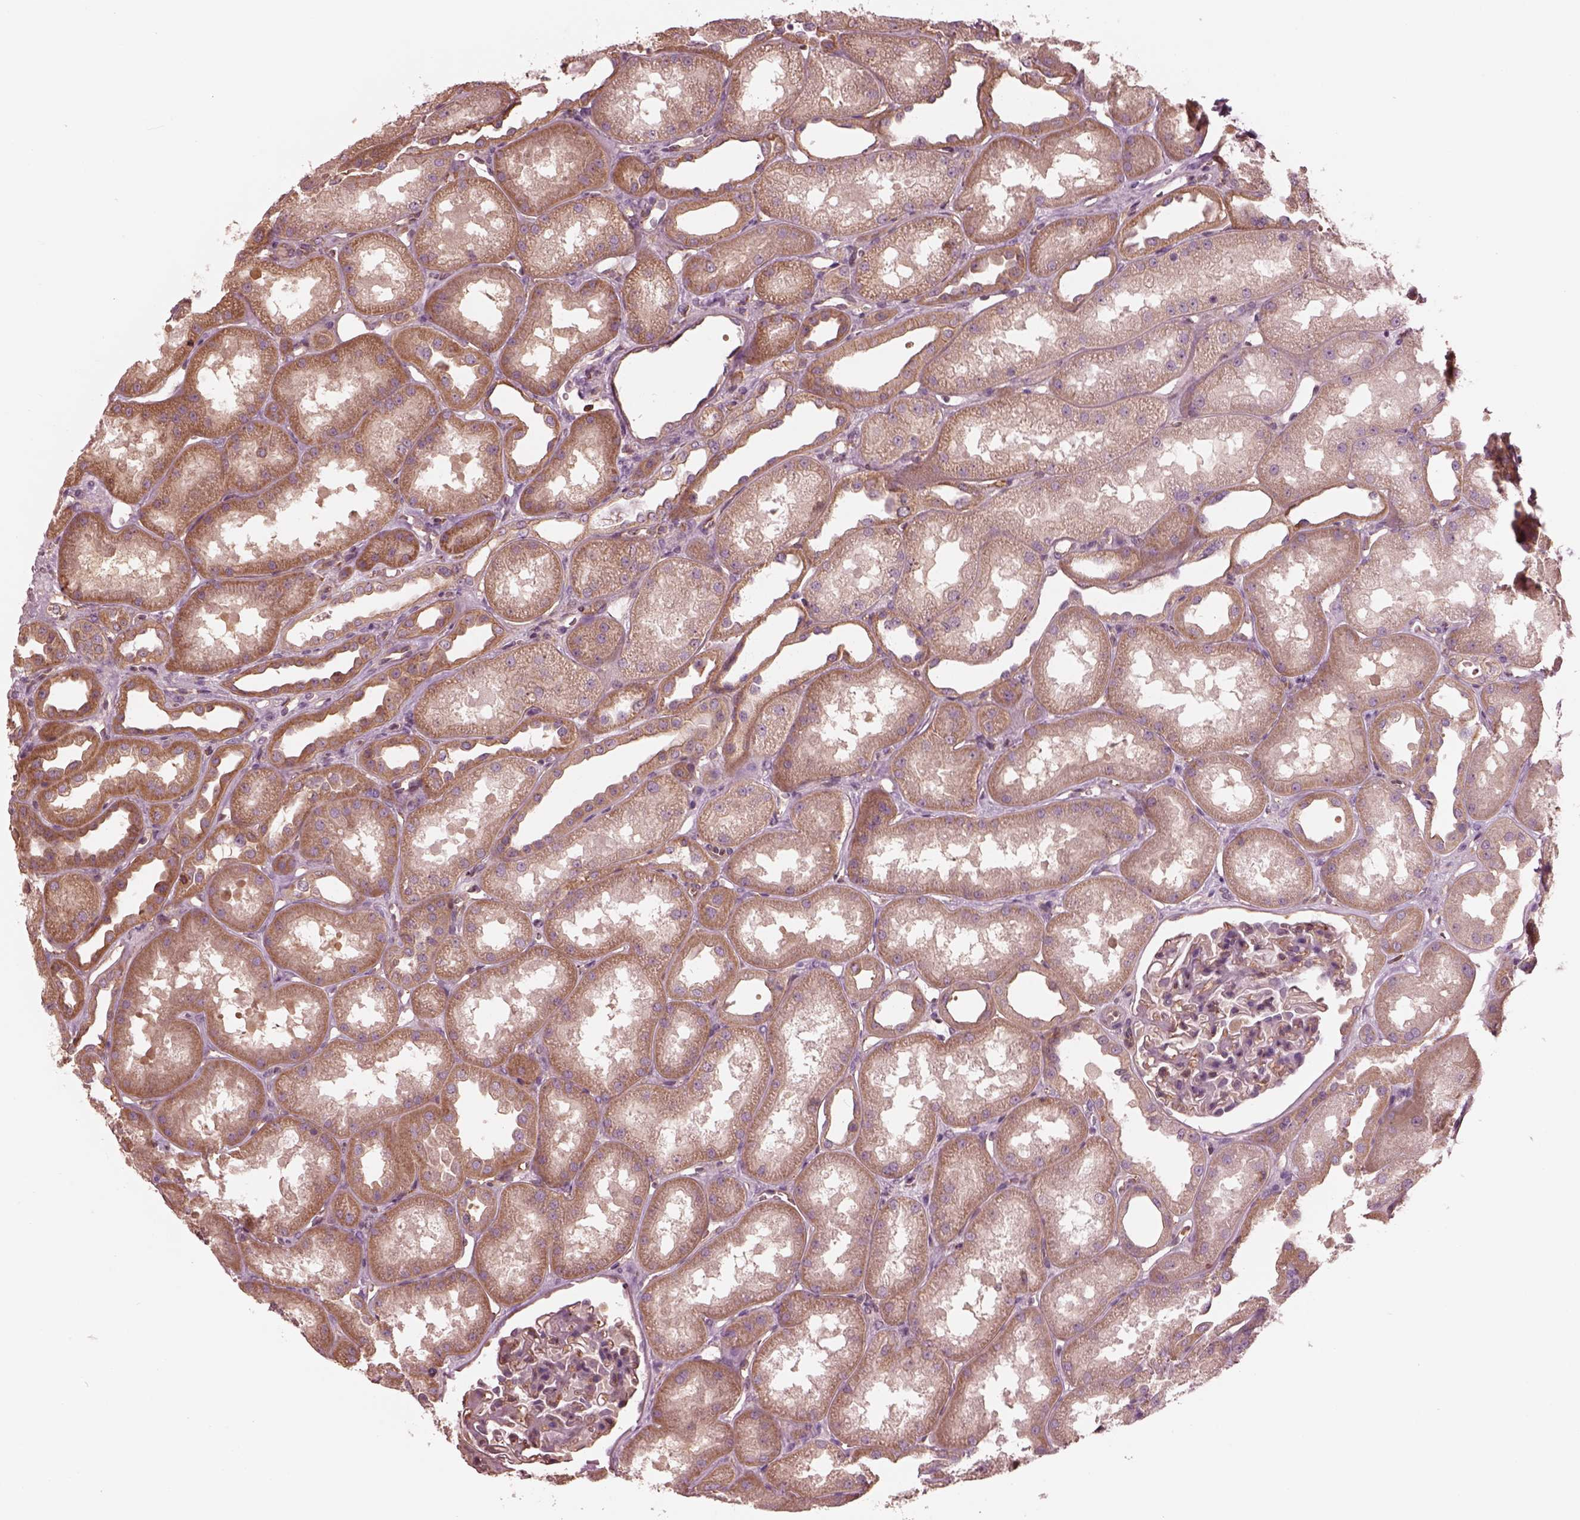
{"staining": {"intensity": "moderate", "quantity": "25%-75%", "location": "cytoplasmic/membranous"}, "tissue": "kidney", "cell_type": "Cells in glomeruli", "image_type": "normal", "snomed": [{"axis": "morphology", "description": "Normal tissue, NOS"}, {"axis": "topography", "description": "Kidney"}], "caption": "Immunohistochemical staining of benign human kidney shows moderate cytoplasmic/membranous protein positivity in about 25%-75% of cells in glomeruli. (Stains: DAB in brown, nuclei in blue, Microscopy: brightfield microscopy at high magnification).", "gene": "STK33", "patient": {"sex": "male", "age": 61}}